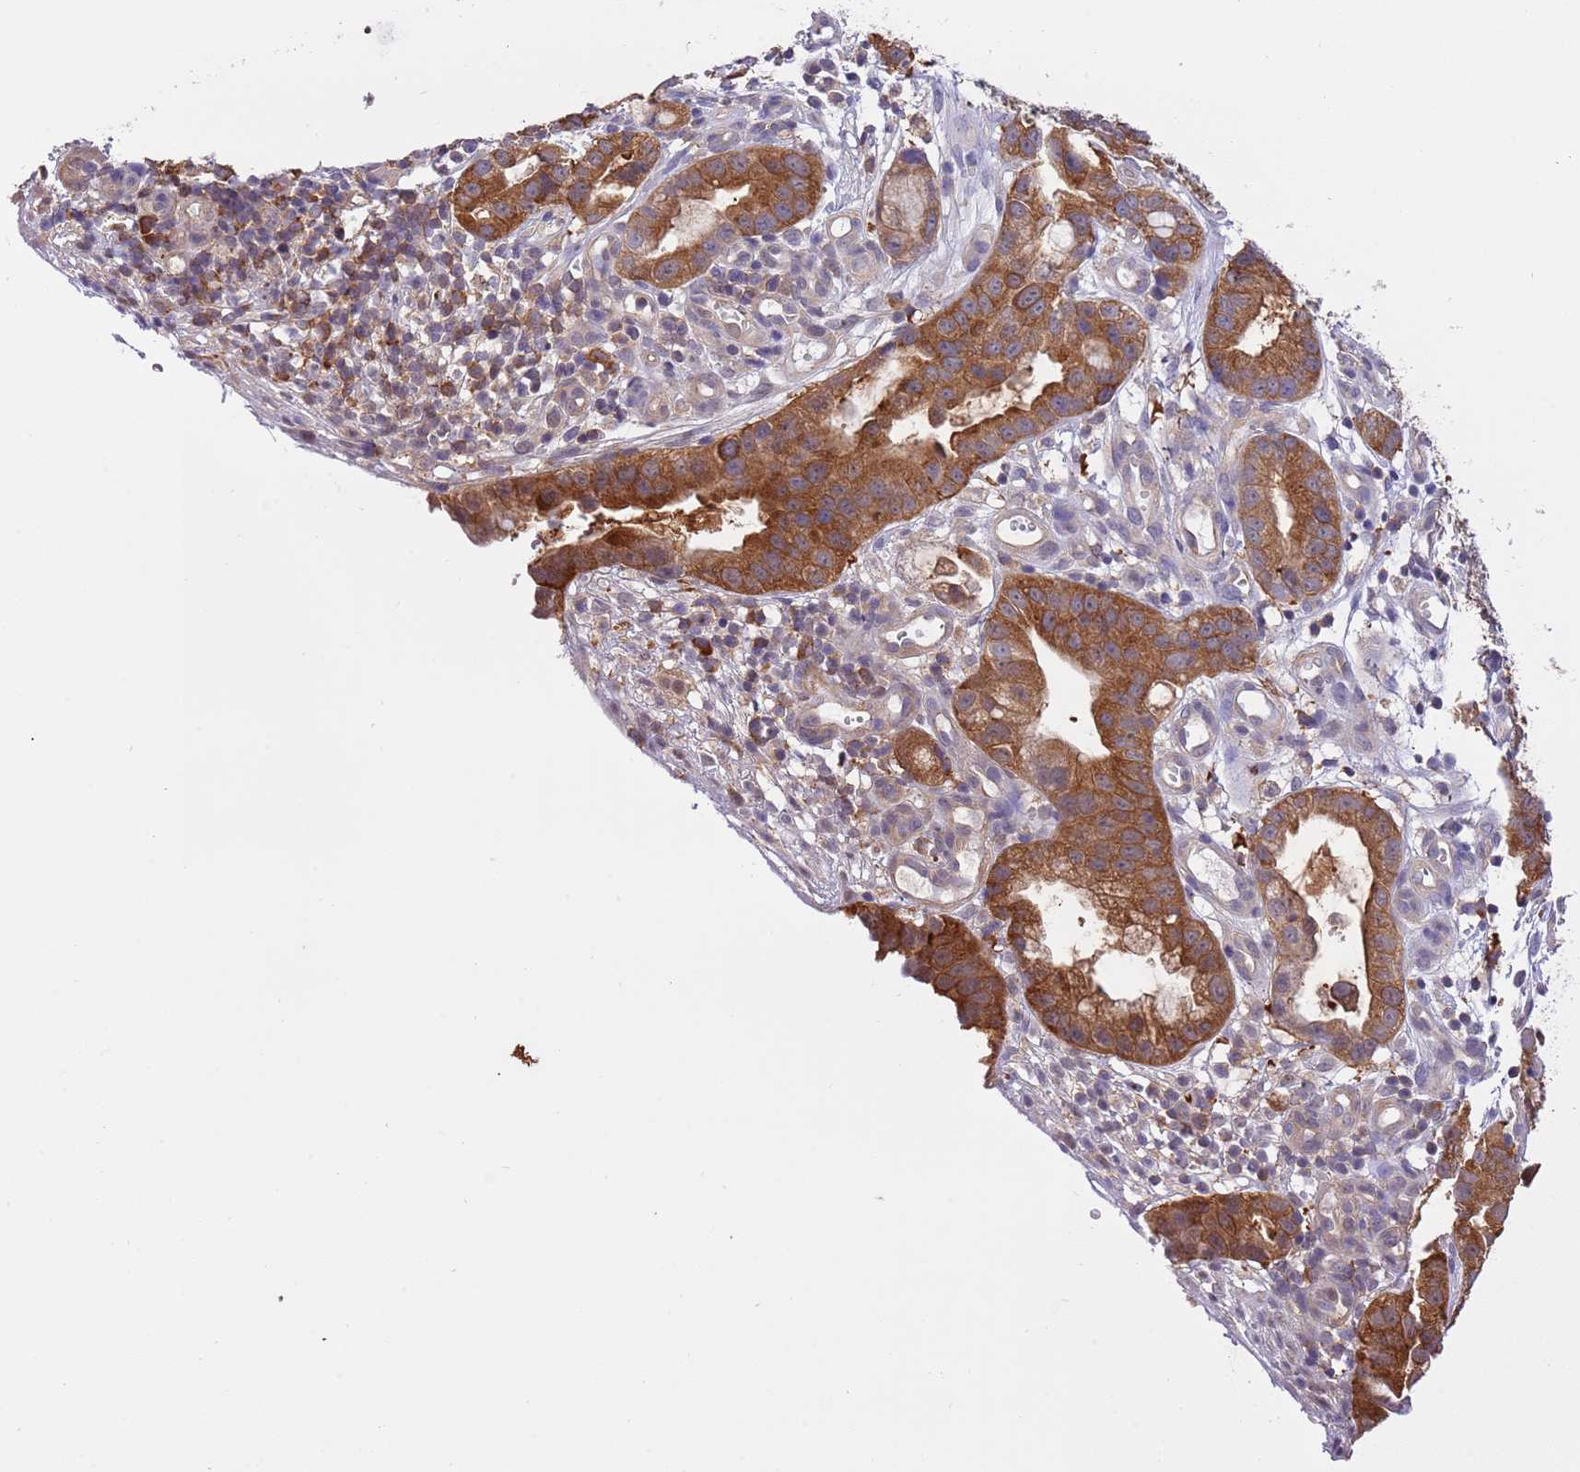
{"staining": {"intensity": "strong", "quantity": ">75%", "location": "cytoplasmic/membranous"}, "tissue": "stomach cancer", "cell_type": "Tumor cells", "image_type": "cancer", "snomed": [{"axis": "morphology", "description": "Adenocarcinoma, NOS"}, {"axis": "topography", "description": "Stomach"}], "caption": "A micrograph of human stomach cancer stained for a protein reveals strong cytoplasmic/membranous brown staining in tumor cells.", "gene": "STIP1", "patient": {"sex": "male", "age": 55}}